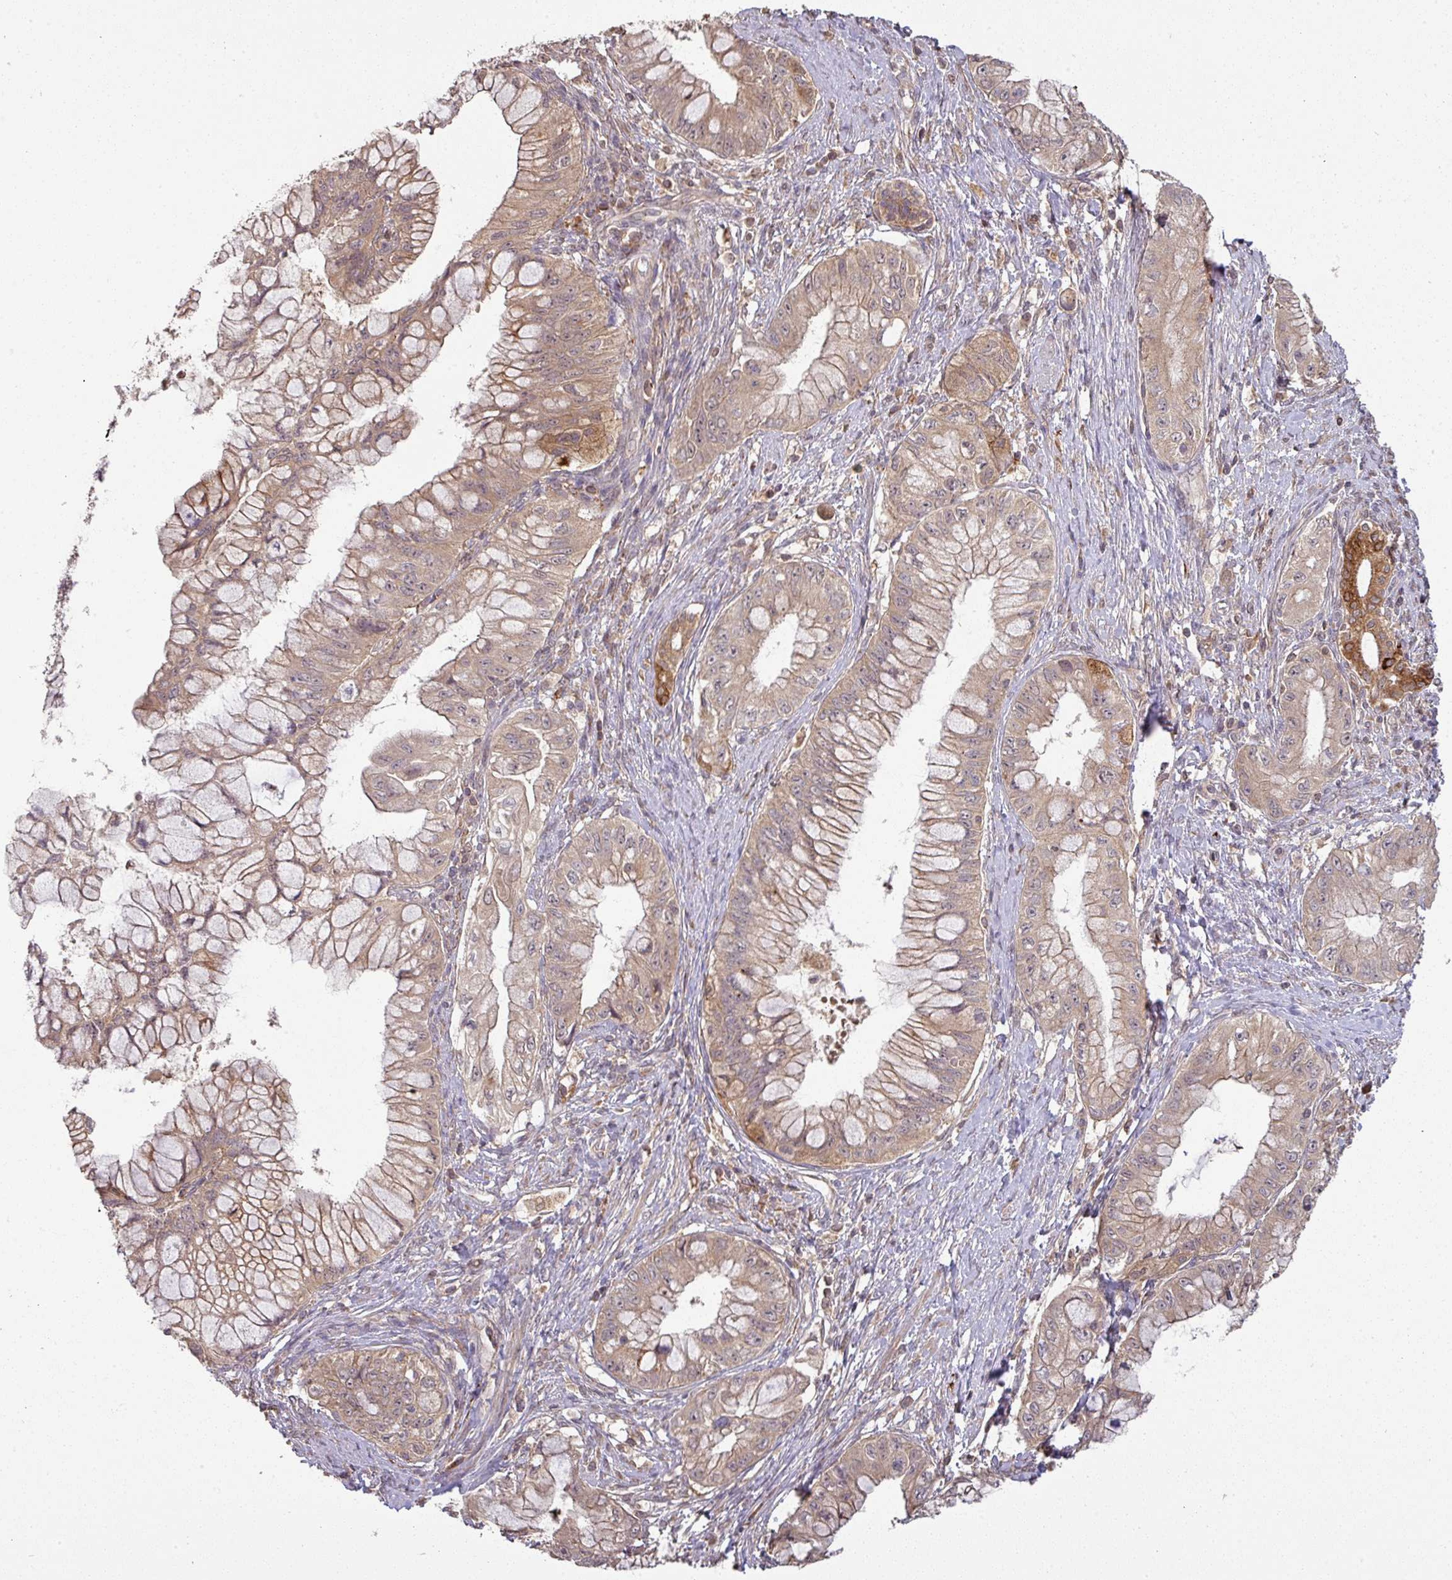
{"staining": {"intensity": "moderate", "quantity": ">75%", "location": "cytoplasmic/membranous"}, "tissue": "pancreatic cancer", "cell_type": "Tumor cells", "image_type": "cancer", "snomed": [{"axis": "morphology", "description": "Adenocarcinoma, NOS"}, {"axis": "topography", "description": "Pancreas"}], "caption": "Human adenocarcinoma (pancreatic) stained with a protein marker reveals moderate staining in tumor cells.", "gene": "CCDC121", "patient": {"sex": "male", "age": 48}}